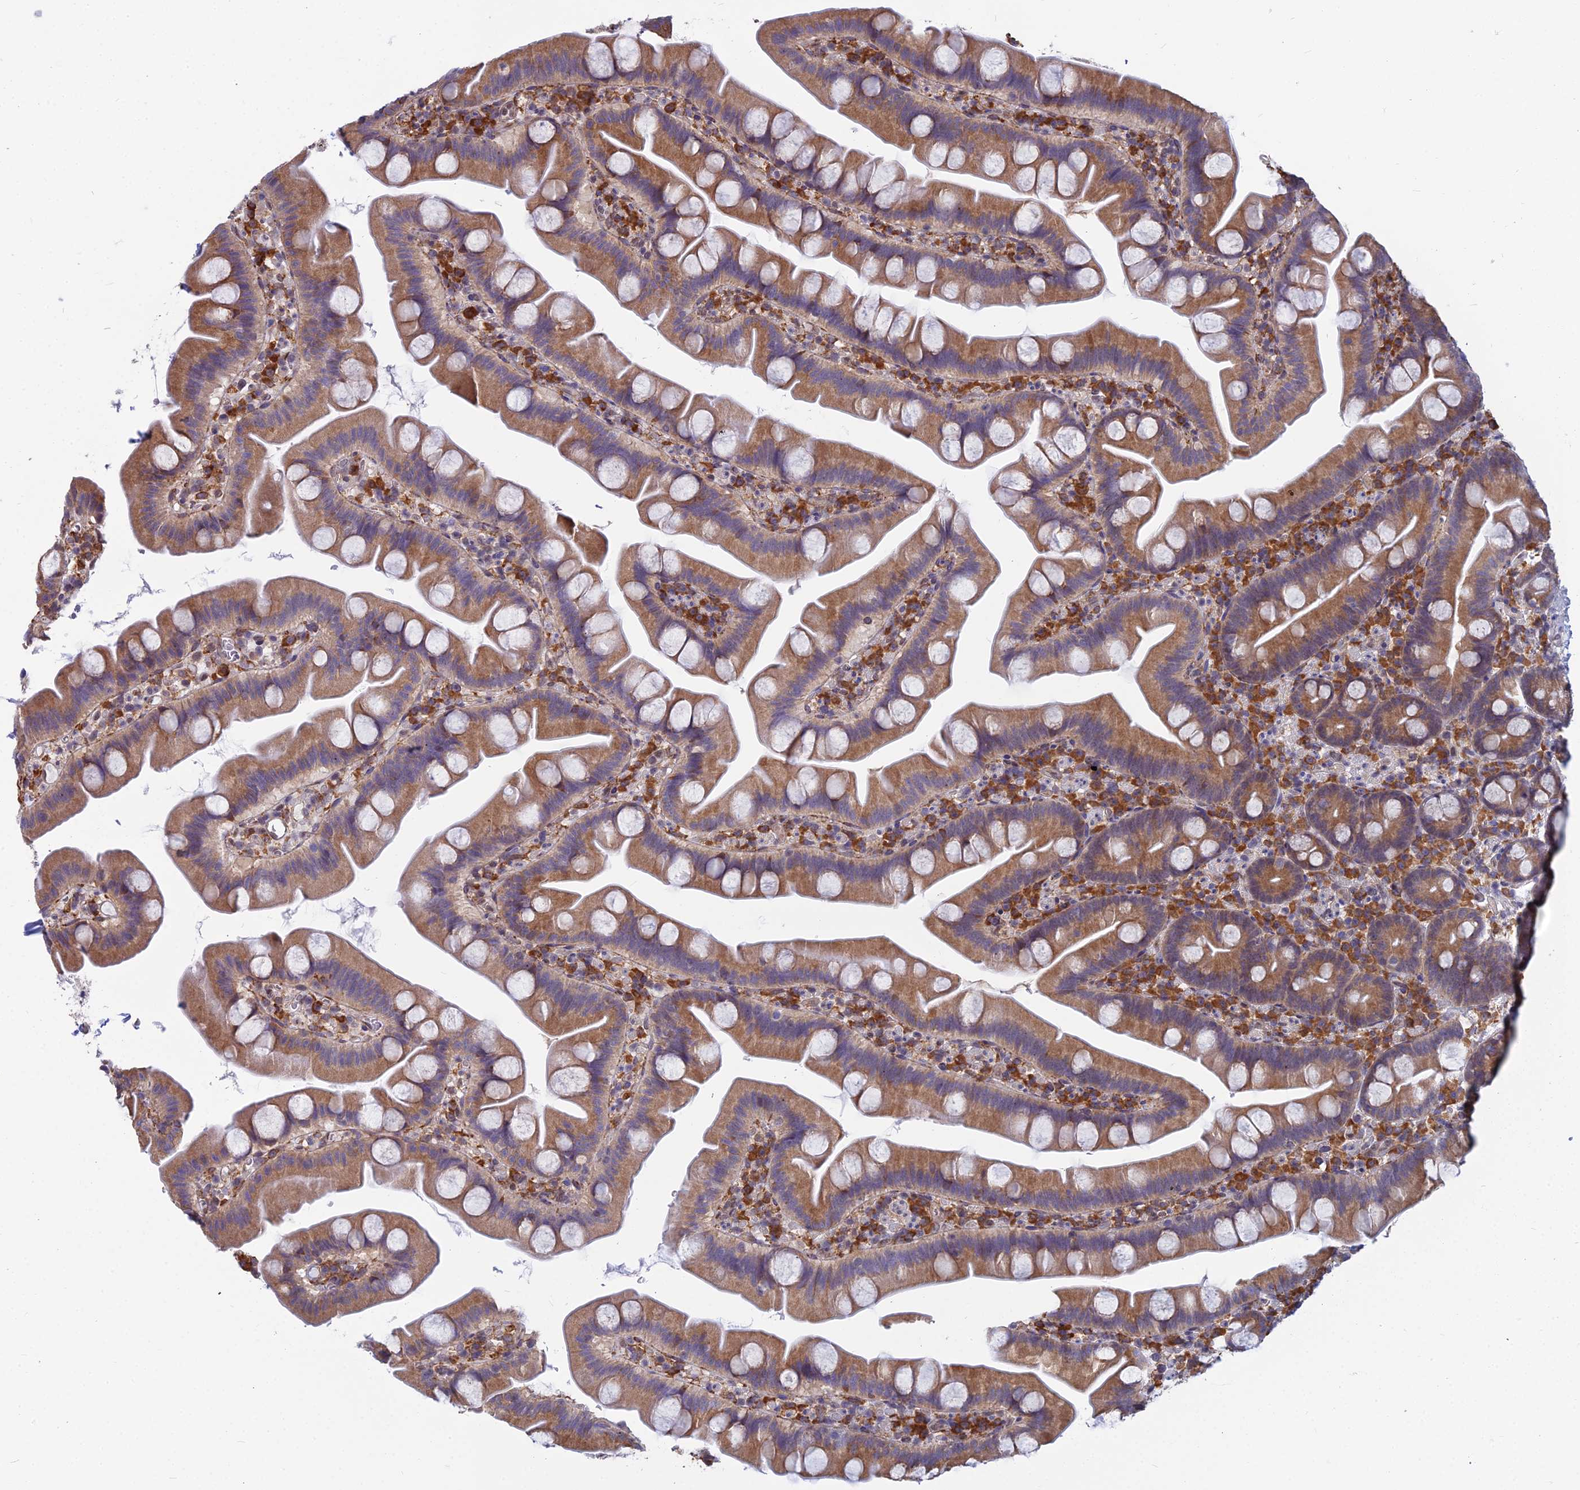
{"staining": {"intensity": "moderate", "quantity": ">75%", "location": "cytoplasmic/membranous"}, "tissue": "small intestine", "cell_type": "Glandular cells", "image_type": "normal", "snomed": [{"axis": "morphology", "description": "Normal tissue, NOS"}, {"axis": "topography", "description": "Small intestine"}], "caption": "Immunohistochemistry (IHC) staining of benign small intestine, which shows medium levels of moderate cytoplasmic/membranous positivity in approximately >75% of glandular cells indicating moderate cytoplasmic/membranous protein expression. The staining was performed using DAB (3,3'-diaminobenzidine) (brown) for protein detection and nuclei were counterstained in hematoxylin (blue).", "gene": "KIAA1143", "patient": {"sex": "female", "age": 68}}